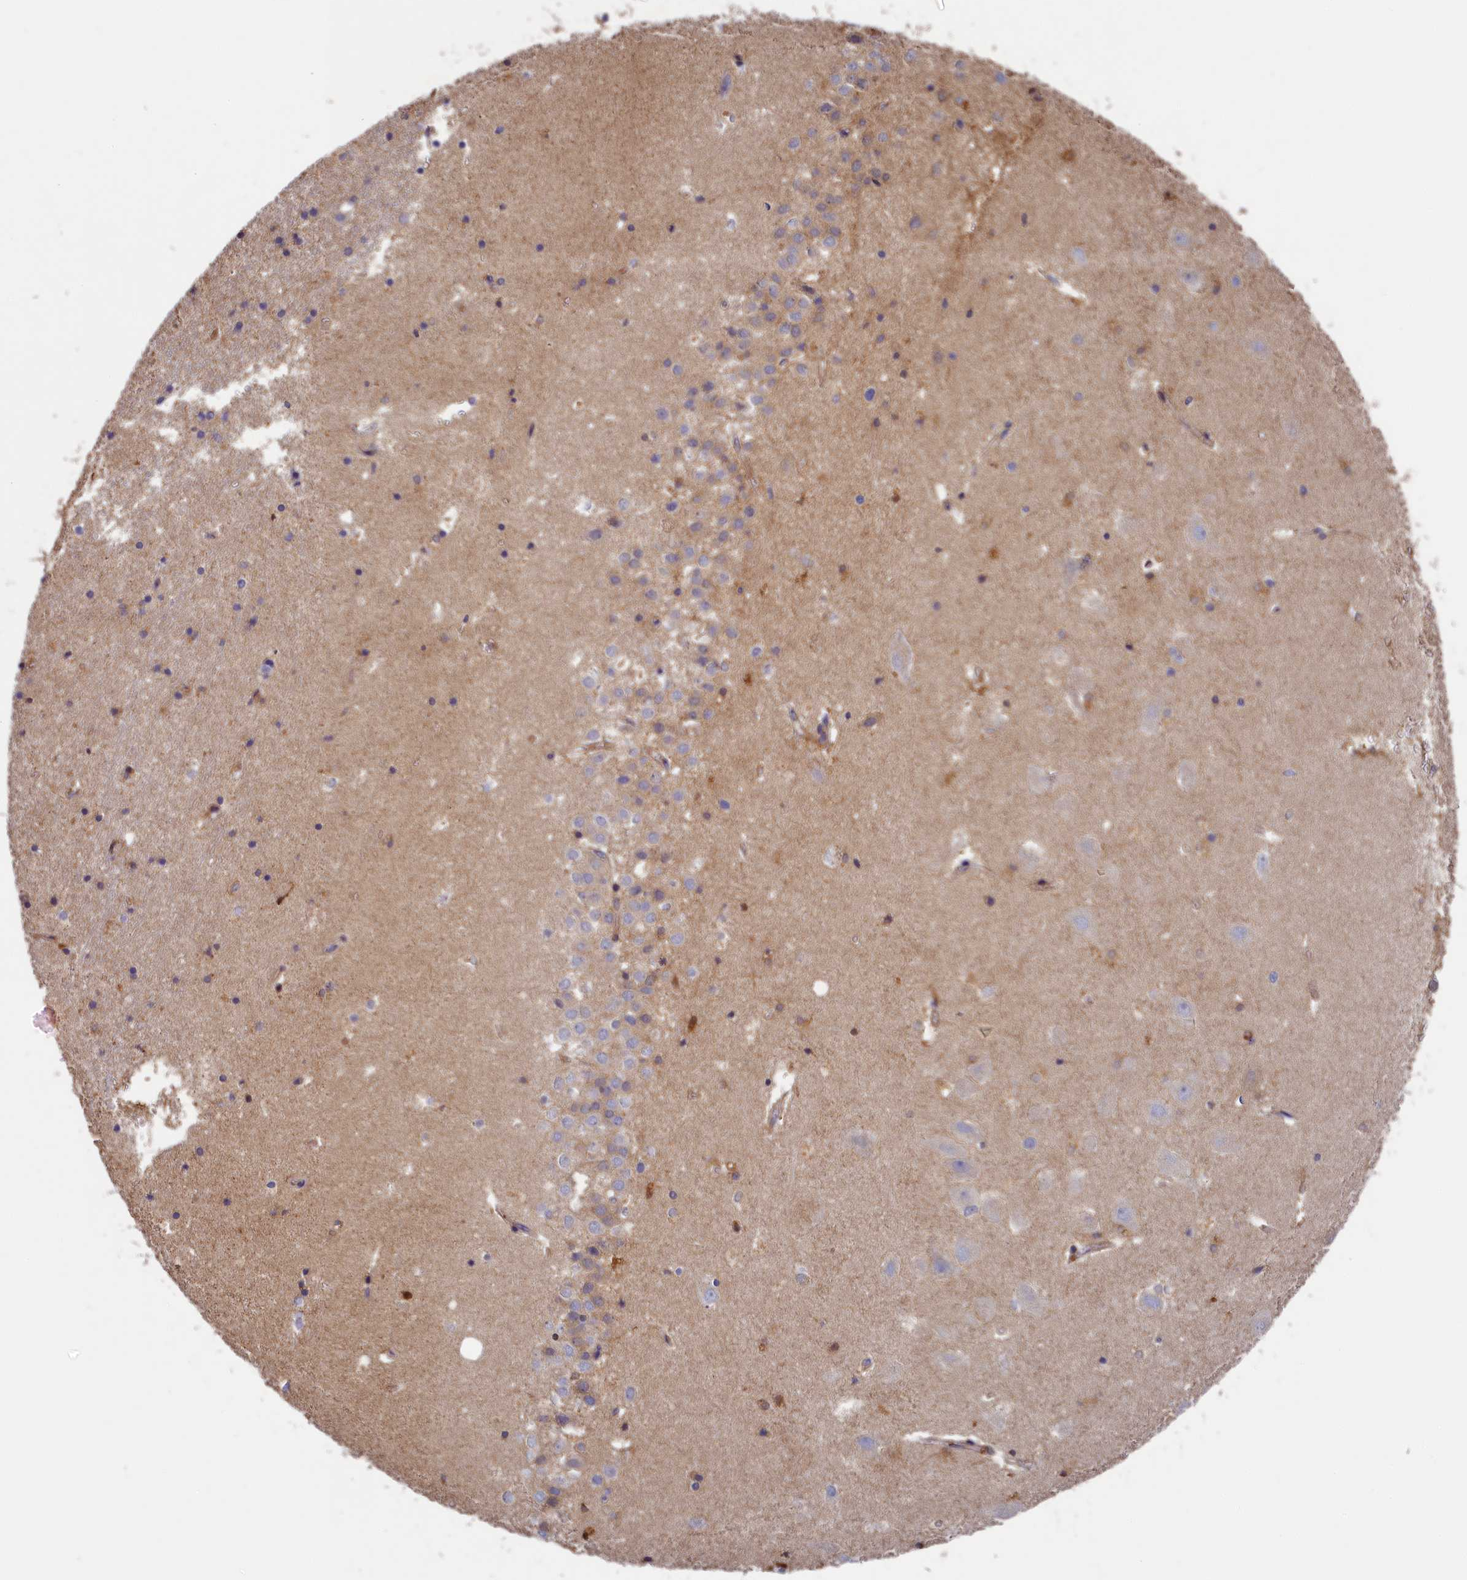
{"staining": {"intensity": "weak", "quantity": "<25%", "location": "cytoplasmic/membranous"}, "tissue": "hippocampus", "cell_type": "Glial cells", "image_type": "normal", "snomed": [{"axis": "morphology", "description": "Normal tissue, NOS"}, {"axis": "topography", "description": "Hippocampus"}], "caption": "Unremarkable hippocampus was stained to show a protein in brown. There is no significant expression in glial cells. Brightfield microscopy of IHC stained with DAB (3,3'-diaminobenzidine) (brown) and hematoxylin (blue), captured at high magnification.", "gene": "SEC31B", "patient": {"sex": "female", "age": 52}}